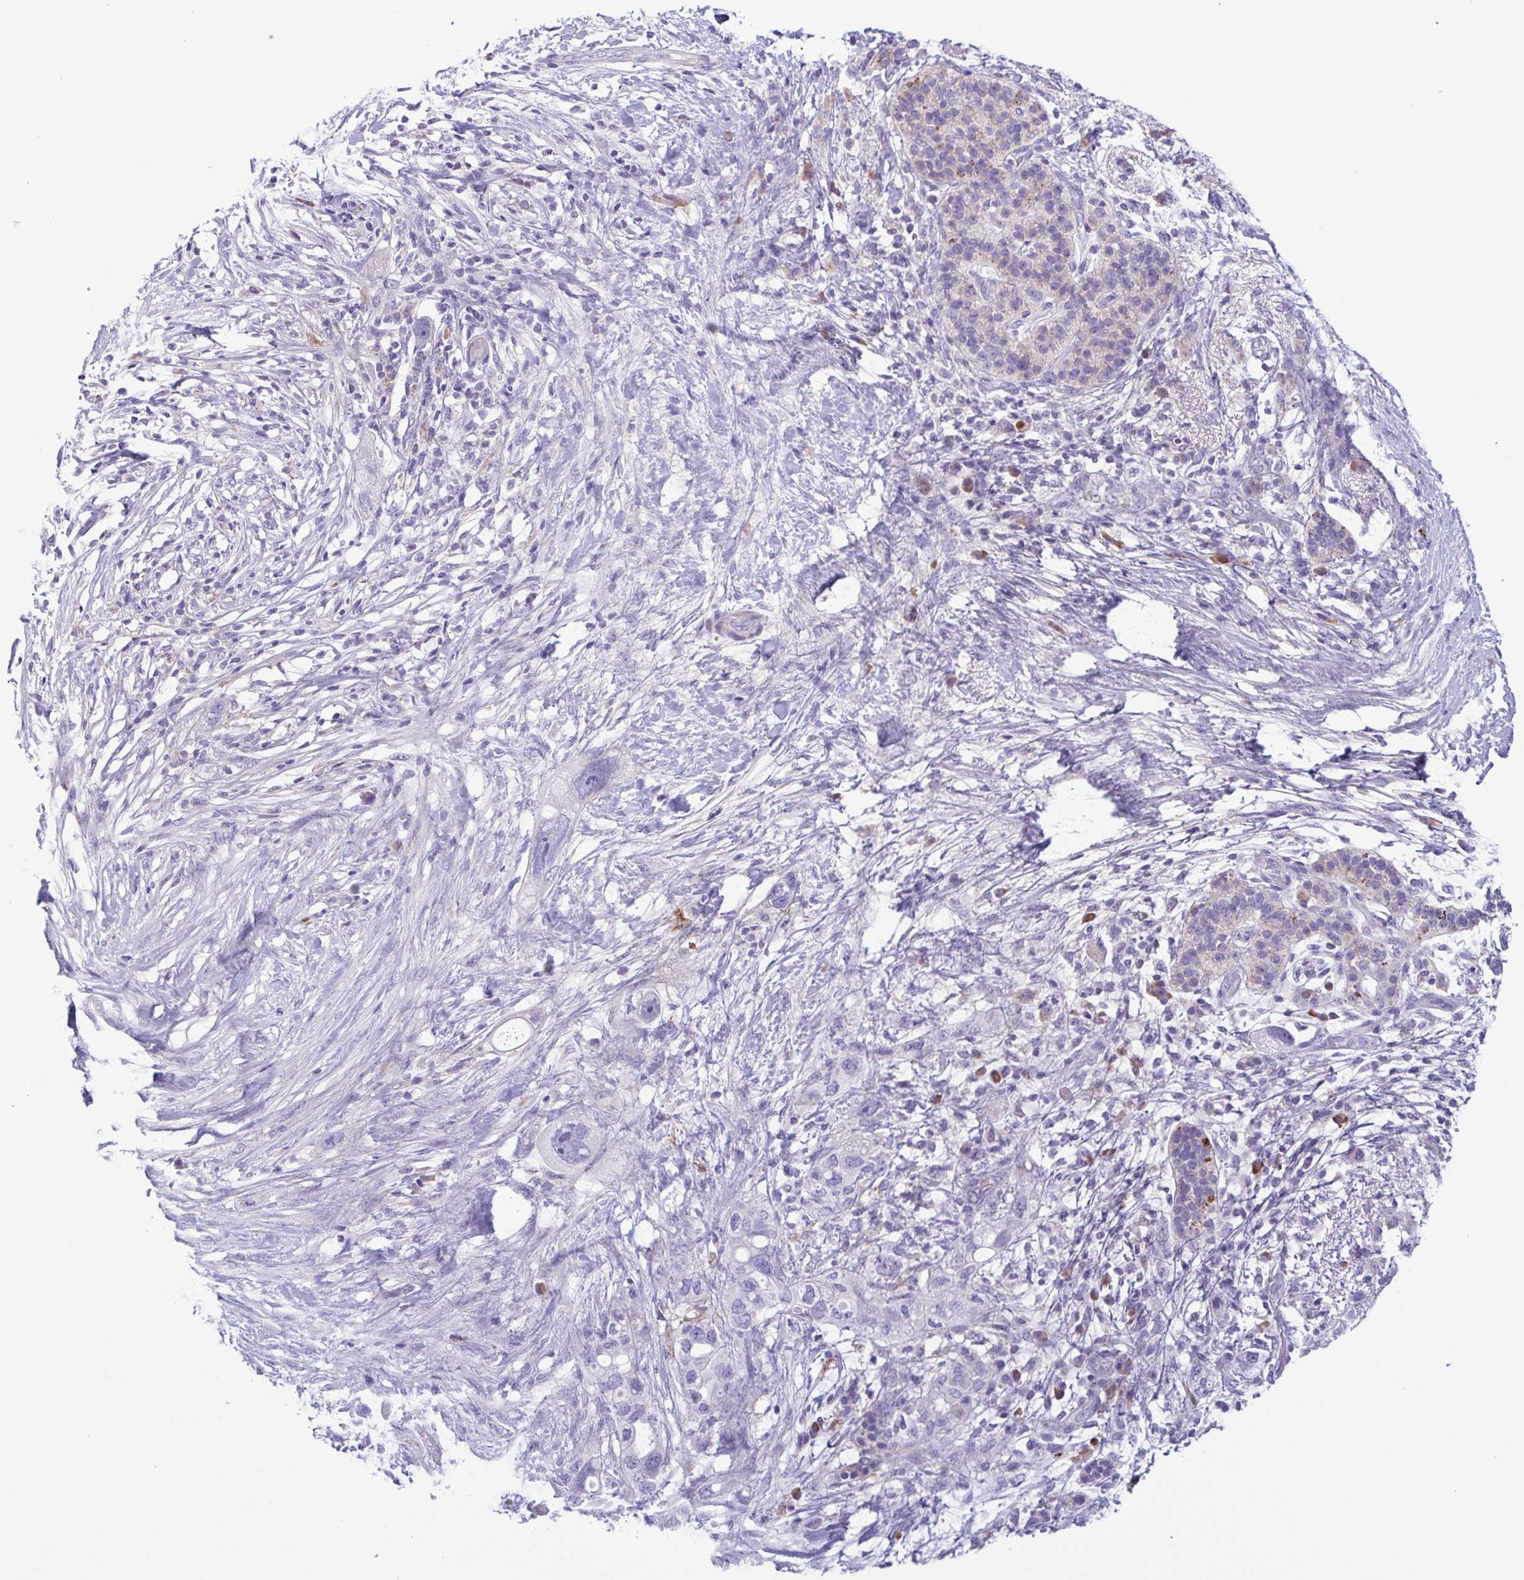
{"staining": {"intensity": "negative", "quantity": "none", "location": "none"}, "tissue": "pancreatic cancer", "cell_type": "Tumor cells", "image_type": "cancer", "snomed": [{"axis": "morphology", "description": "Adenocarcinoma, NOS"}, {"axis": "topography", "description": "Pancreas"}], "caption": "Immunohistochemical staining of pancreatic cancer (adenocarcinoma) shows no significant expression in tumor cells.", "gene": "F13B", "patient": {"sex": "female", "age": 72}}